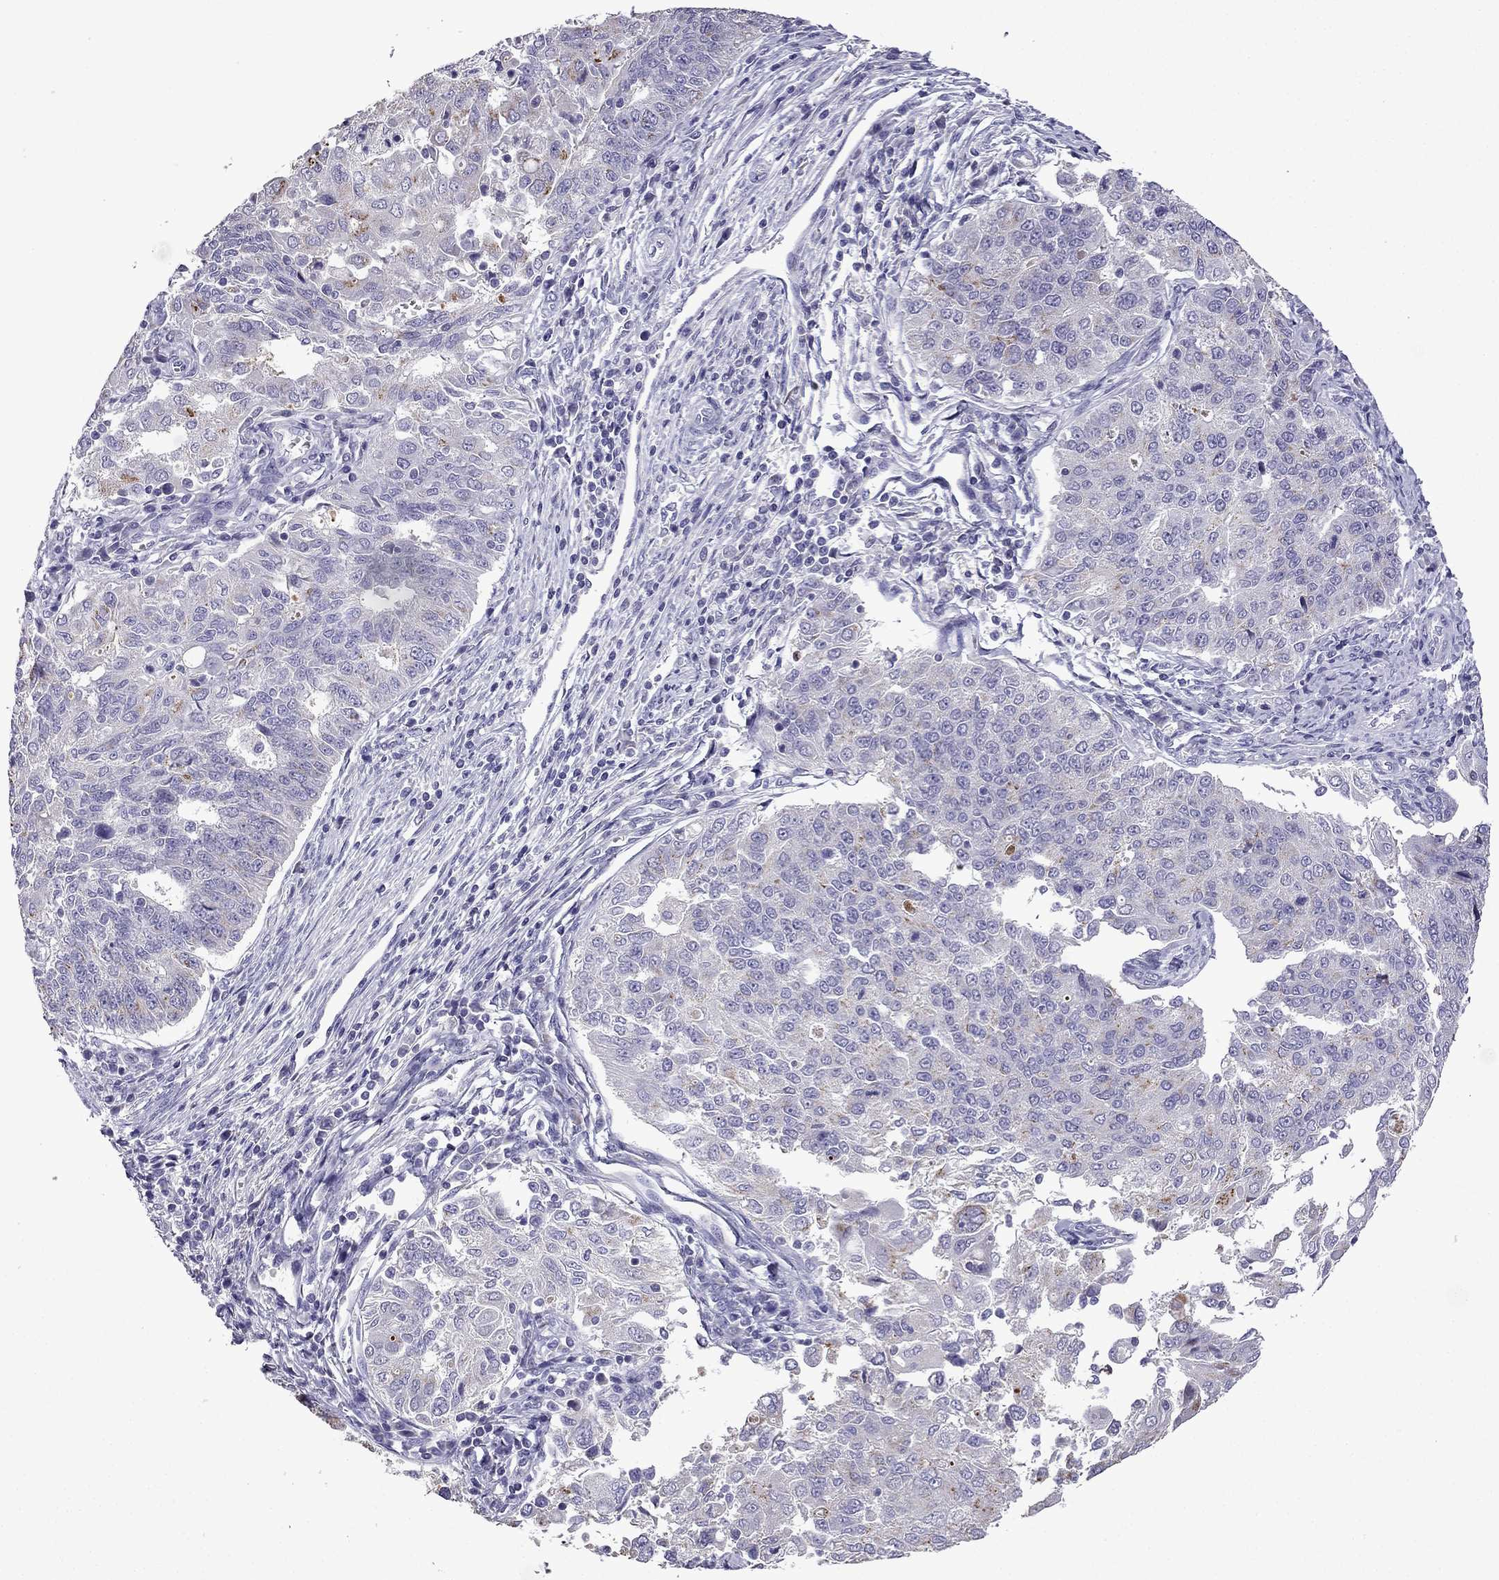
{"staining": {"intensity": "moderate", "quantity": "<25%", "location": "cytoplasmic/membranous"}, "tissue": "endometrial cancer", "cell_type": "Tumor cells", "image_type": "cancer", "snomed": [{"axis": "morphology", "description": "Adenocarcinoma, NOS"}, {"axis": "topography", "description": "Endometrium"}], "caption": "The photomicrograph demonstrates staining of endometrial adenocarcinoma, revealing moderate cytoplasmic/membranous protein expression (brown color) within tumor cells.", "gene": "TTN", "patient": {"sex": "female", "age": 43}}